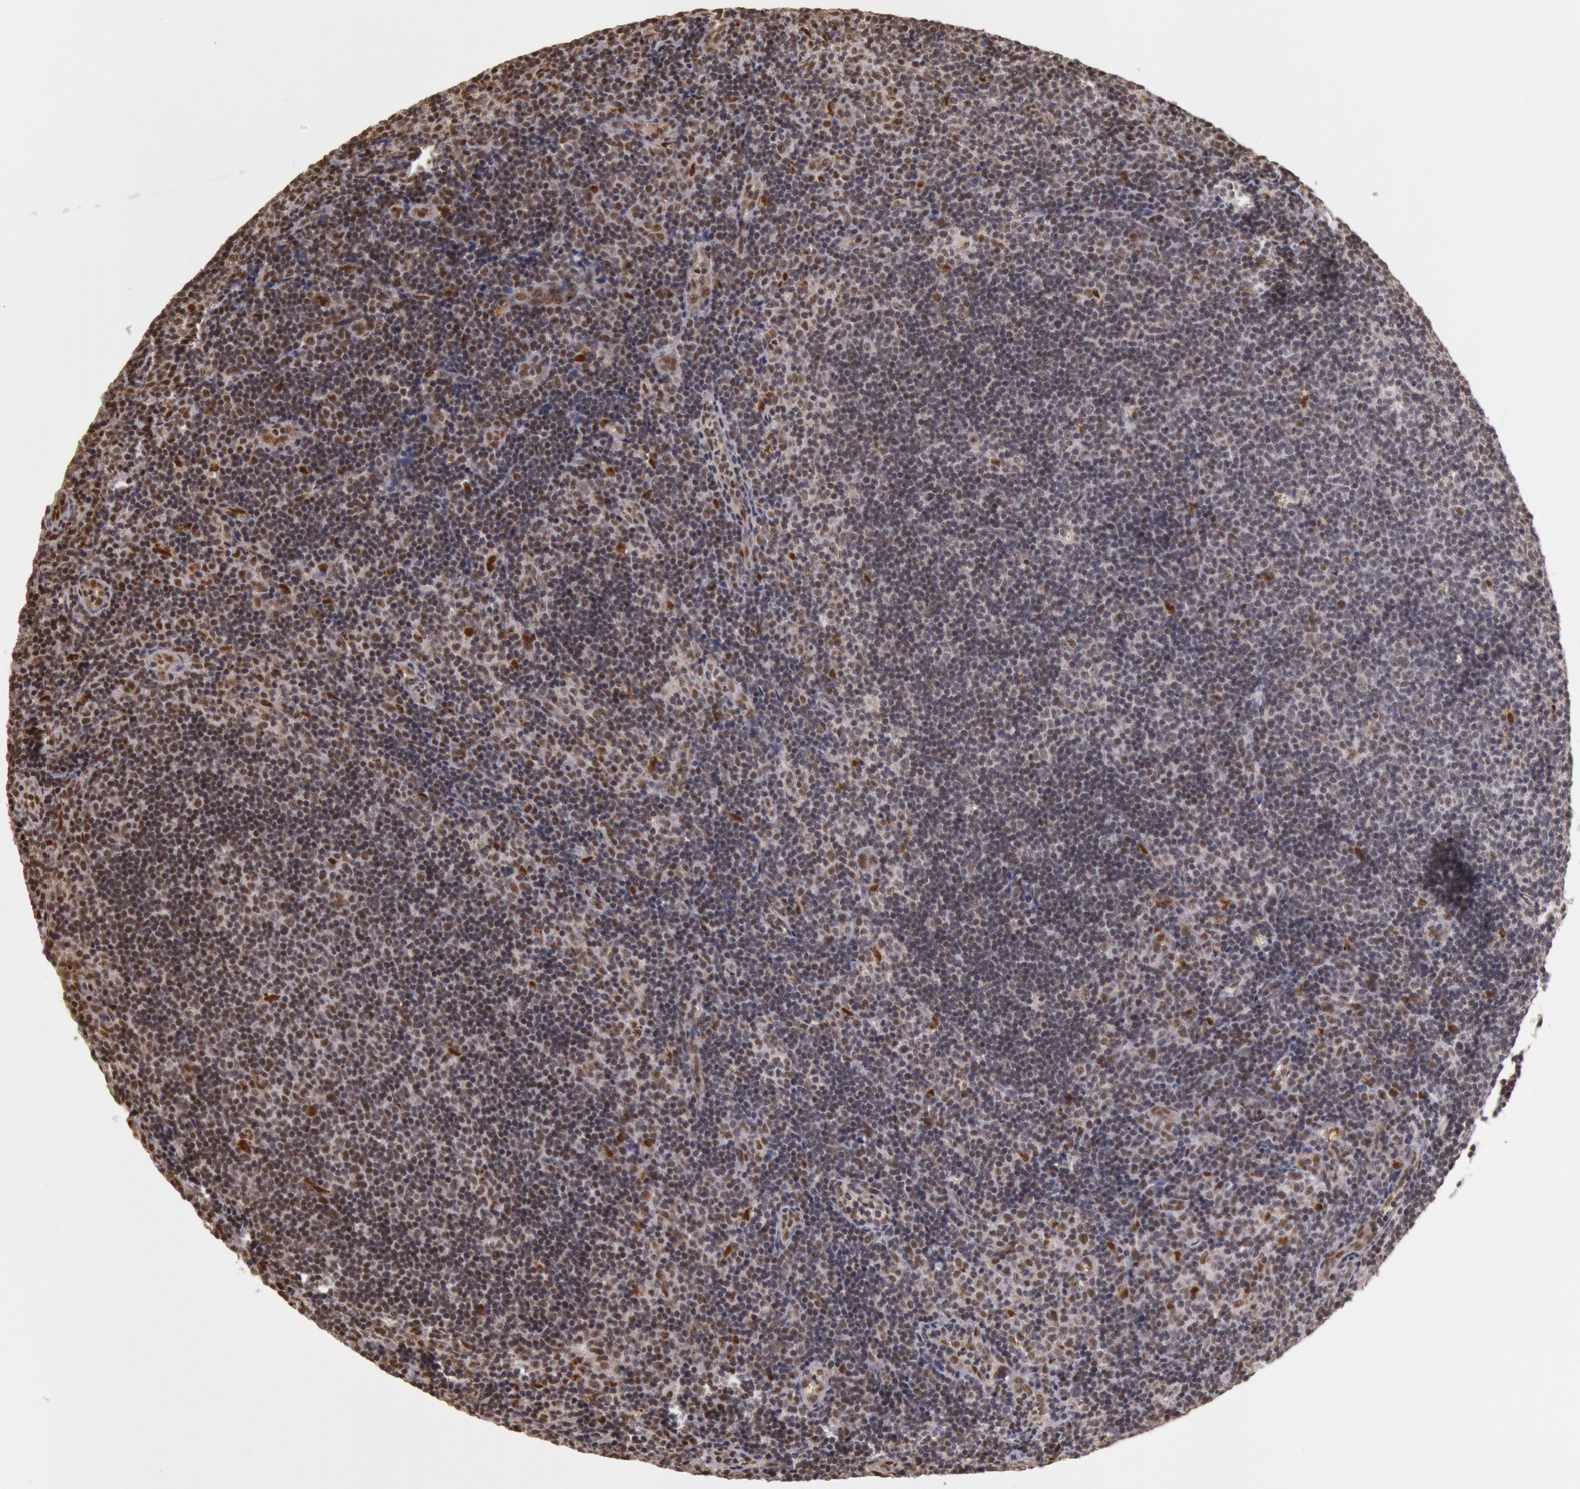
{"staining": {"intensity": "weak", "quantity": "25%-75%", "location": "nuclear"}, "tissue": "lymphoma", "cell_type": "Tumor cells", "image_type": "cancer", "snomed": [{"axis": "morphology", "description": "Malignant lymphoma, non-Hodgkin's type, Low grade"}, {"axis": "topography", "description": "Lymph node"}], "caption": "Immunohistochemical staining of human malignant lymphoma, non-Hodgkin's type (low-grade) reveals low levels of weak nuclear expression in approximately 25%-75% of tumor cells.", "gene": "LIG4", "patient": {"sex": "male", "age": 49}}